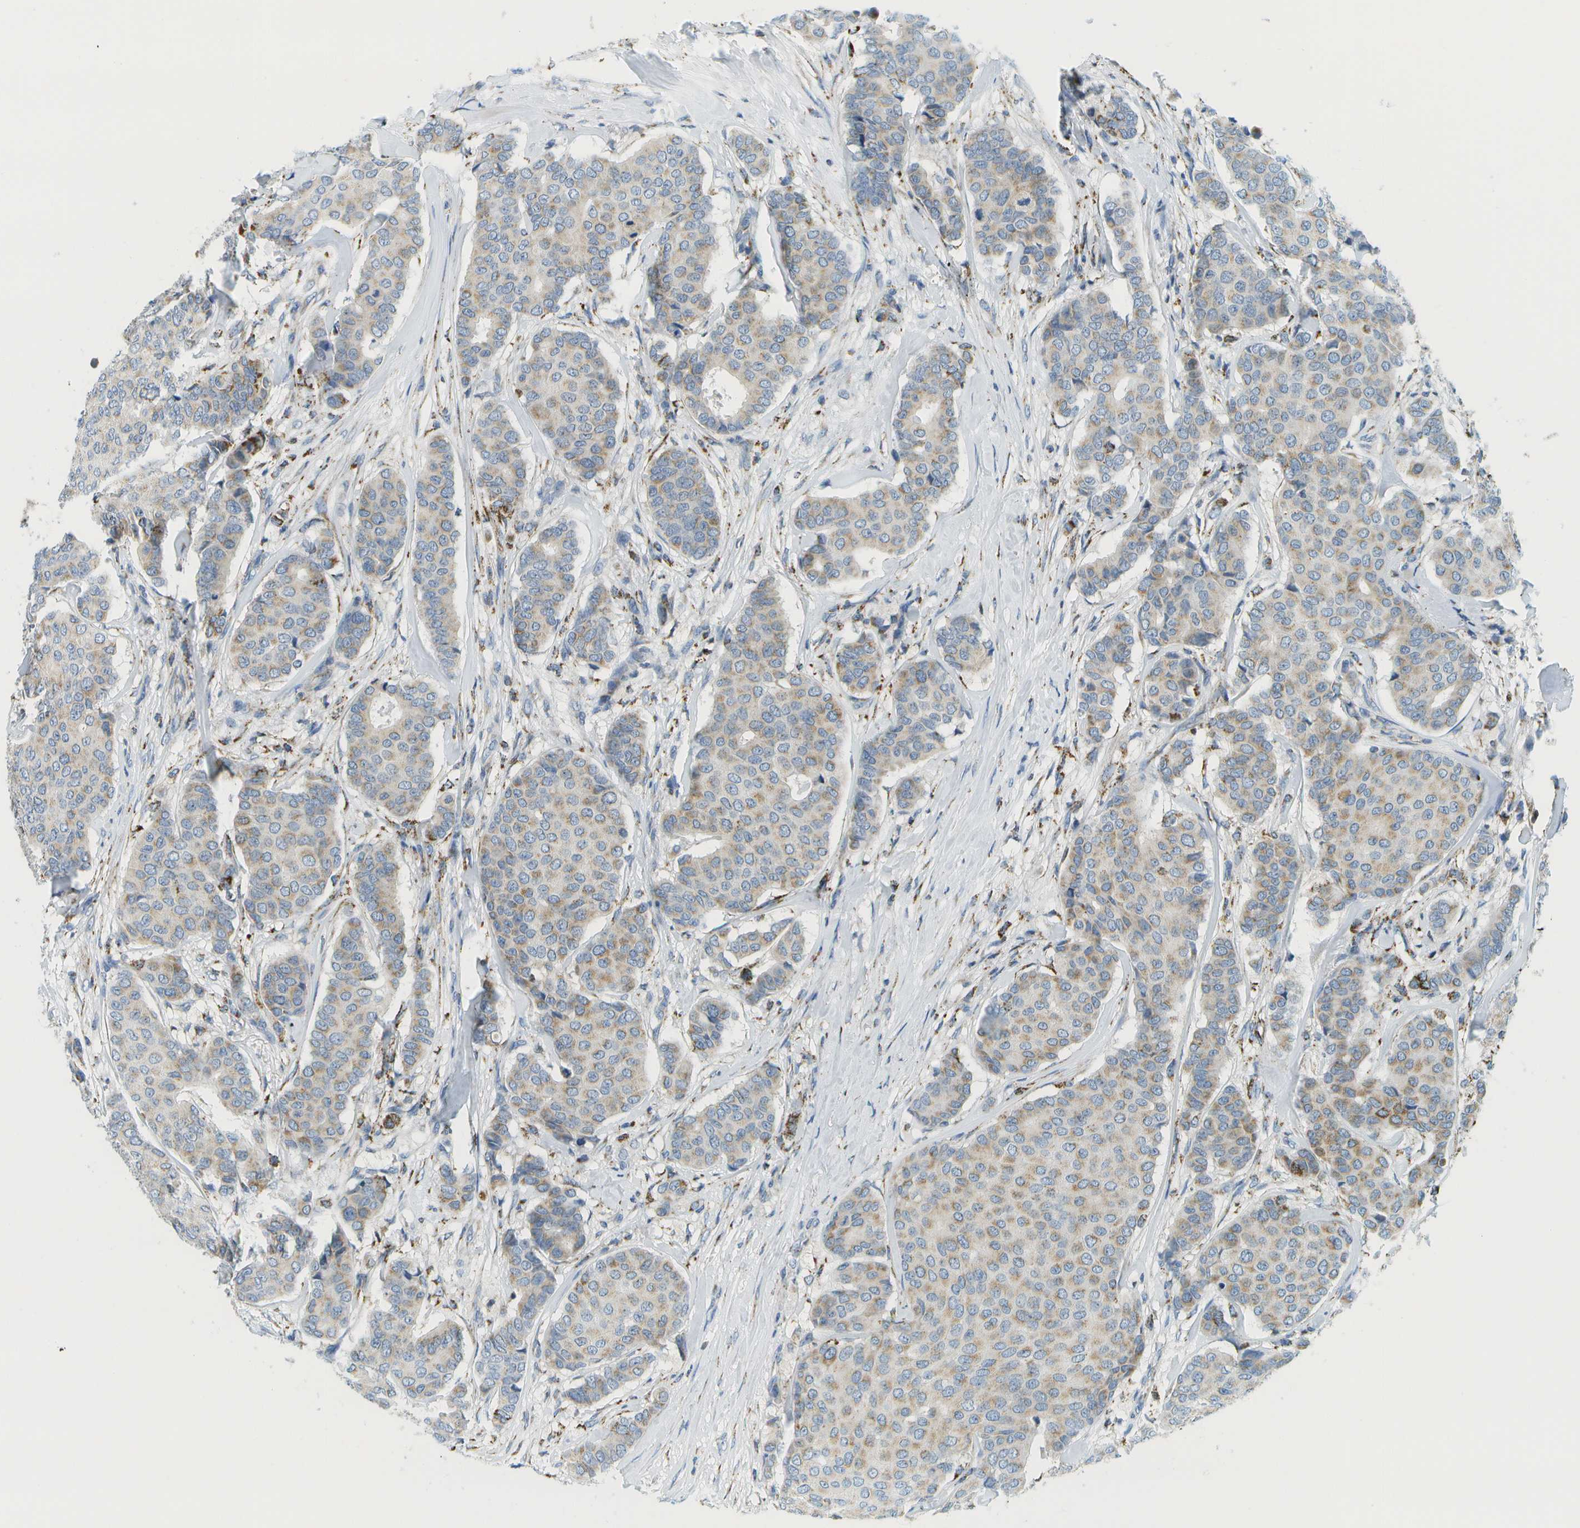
{"staining": {"intensity": "weak", "quantity": ">75%", "location": "cytoplasmic/membranous"}, "tissue": "breast cancer", "cell_type": "Tumor cells", "image_type": "cancer", "snomed": [{"axis": "morphology", "description": "Duct carcinoma"}, {"axis": "topography", "description": "Breast"}], "caption": "Breast cancer (infiltrating ductal carcinoma) stained with a protein marker exhibits weak staining in tumor cells.", "gene": "HLCS", "patient": {"sex": "female", "age": 75}}